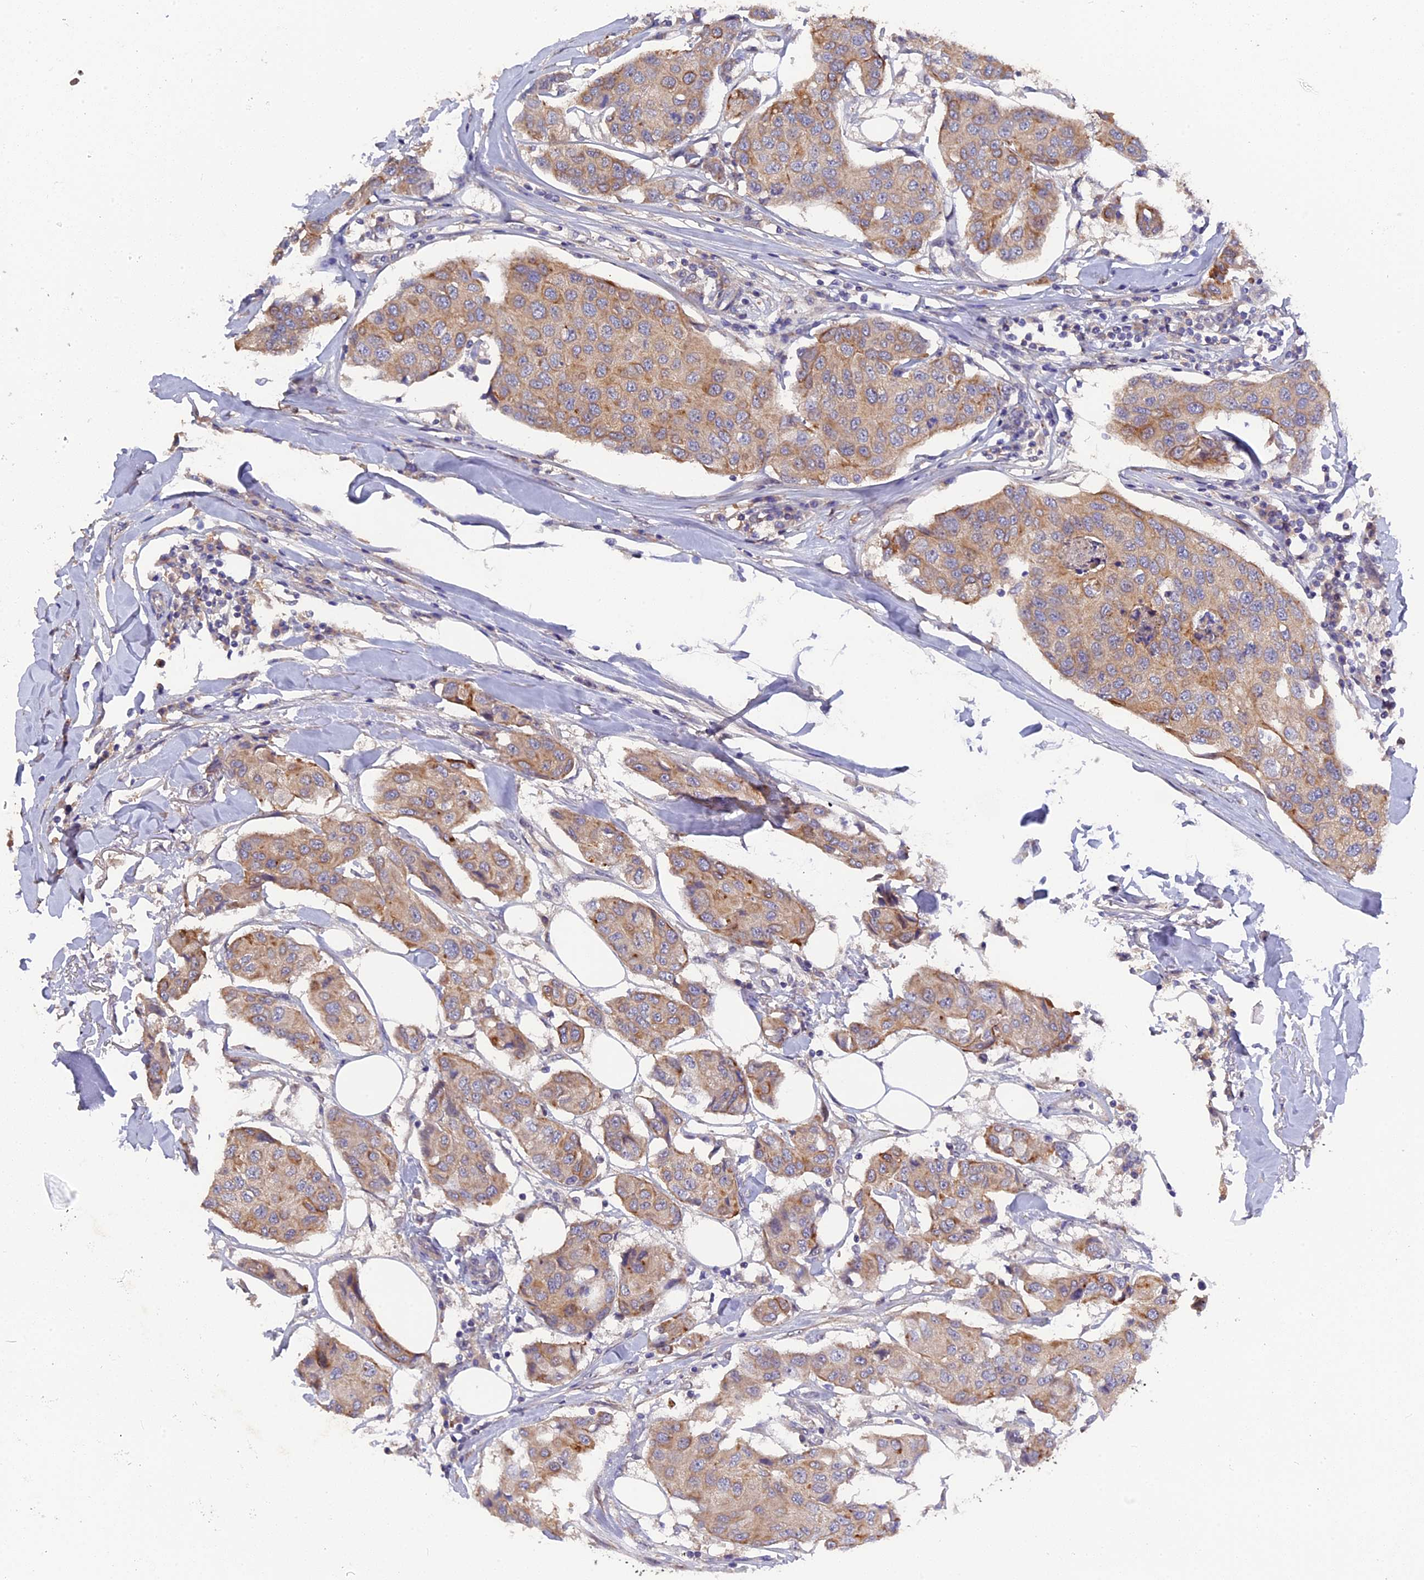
{"staining": {"intensity": "moderate", "quantity": "25%-75%", "location": "cytoplasmic/membranous"}, "tissue": "breast cancer", "cell_type": "Tumor cells", "image_type": "cancer", "snomed": [{"axis": "morphology", "description": "Duct carcinoma"}, {"axis": "topography", "description": "Breast"}], "caption": "Tumor cells reveal moderate cytoplasmic/membranous positivity in approximately 25%-75% of cells in breast cancer (invasive ductal carcinoma).", "gene": "ZCCHC2", "patient": {"sex": "female", "age": 80}}